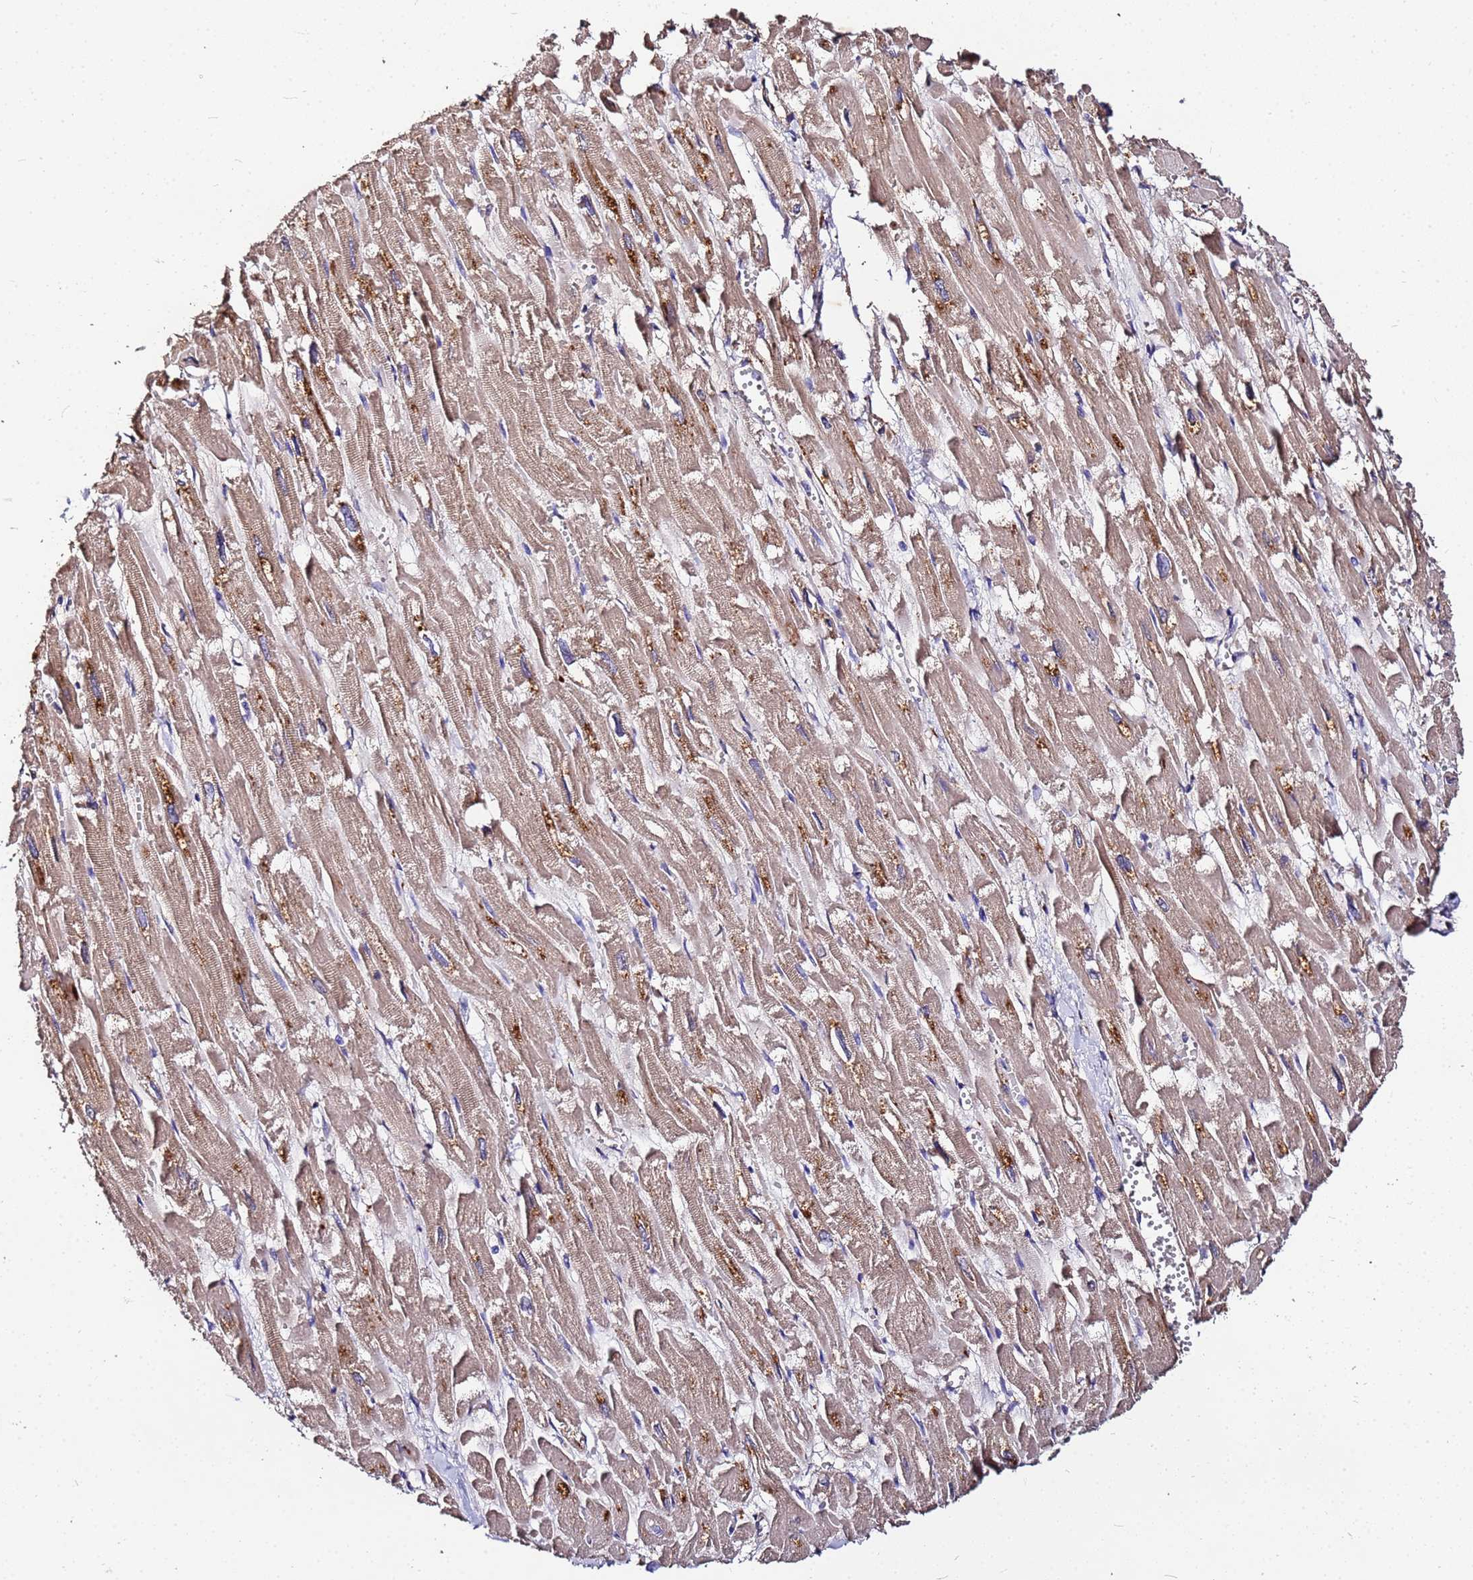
{"staining": {"intensity": "moderate", "quantity": "25%-75%", "location": "cytoplasmic/membranous"}, "tissue": "heart muscle", "cell_type": "Cardiomyocytes", "image_type": "normal", "snomed": [{"axis": "morphology", "description": "Normal tissue, NOS"}, {"axis": "topography", "description": "Heart"}], "caption": "Cardiomyocytes display moderate cytoplasmic/membranous positivity in approximately 25%-75% of cells in benign heart muscle.", "gene": "MTERF1", "patient": {"sex": "male", "age": 54}}